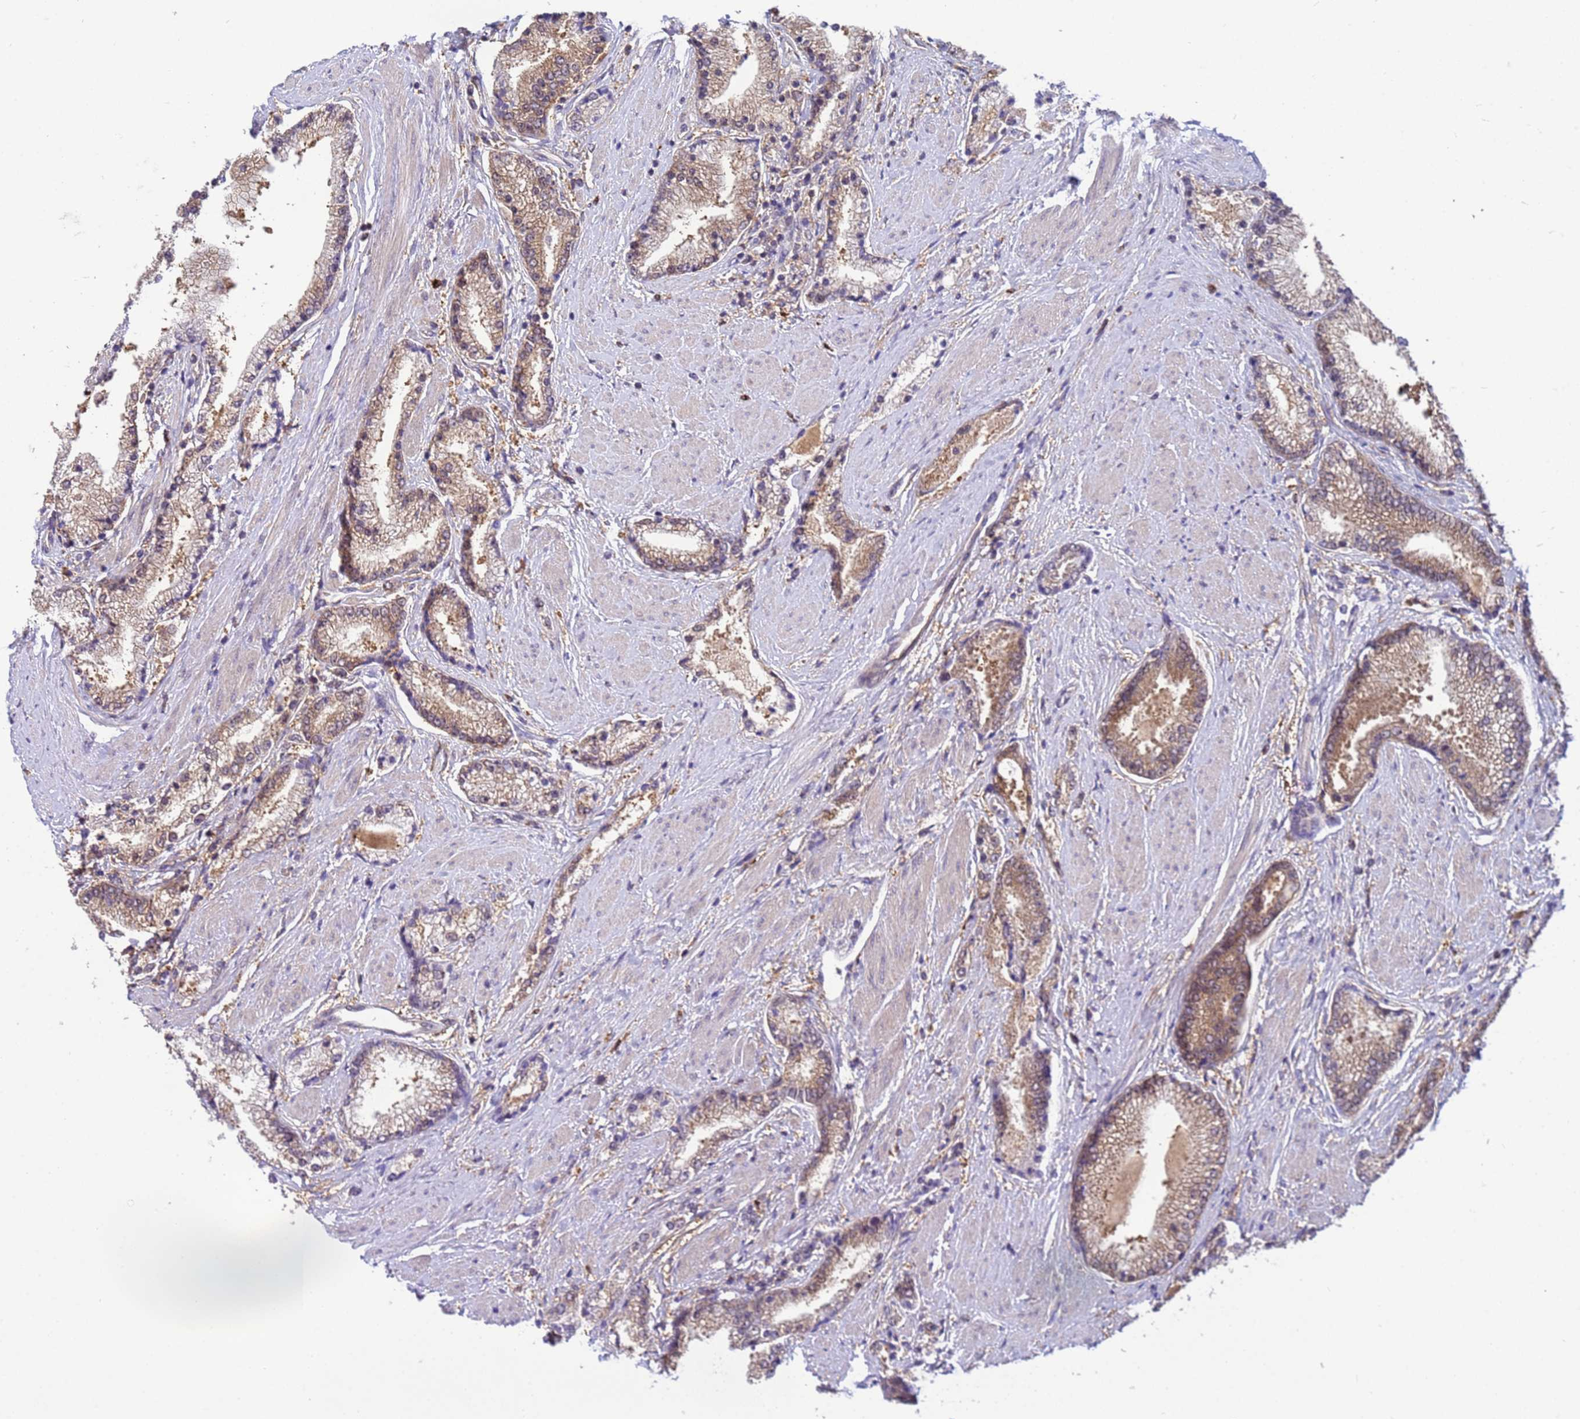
{"staining": {"intensity": "weak", "quantity": ">75%", "location": "cytoplasmic/membranous"}, "tissue": "prostate cancer", "cell_type": "Tumor cells", "image_type": "cancer", "snomed": [{"axis": "morphology", "description": "Adenocarcinoma, High grade"}, {"axis": "topography", "description": "Prostate"}], "caption": "The photomicrograph reveals immunohistochemical staining of adenocarcinoma (high-grade) (prostate). There is weak cytoplasmic/membranous expression is seen in approximately >75% of tumor cells.", "gene": "NPEPPS", "patient": {"sex": "male", "age": 67}}